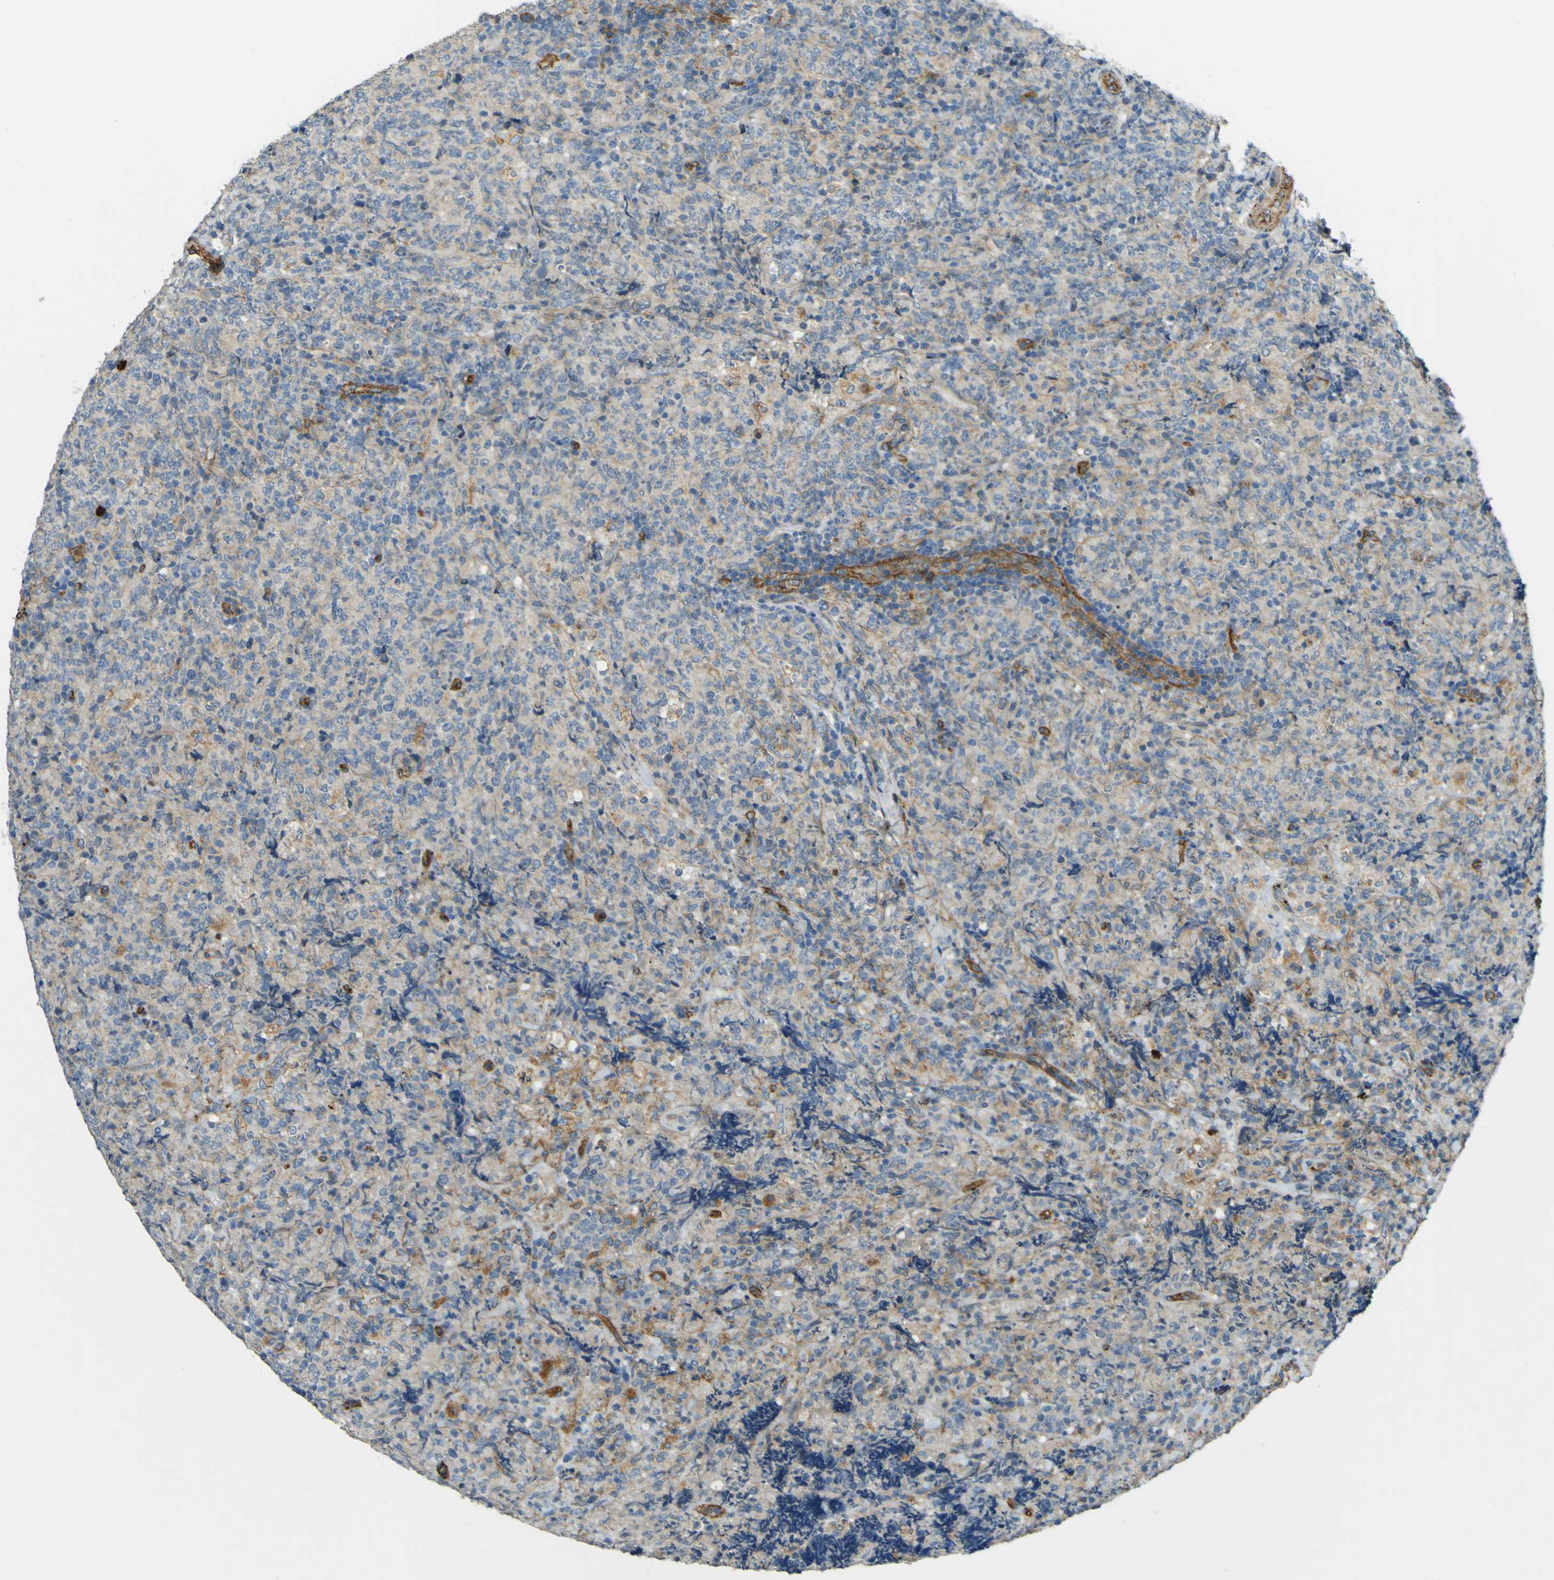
{"staining": {"intensity": "moderate", "quantity": "25%-75%", "location": "cytoplasmic/membranous"}, "tissue": "lymphoma", "cell_type": "Tumor cells", "image_type": "cancer", "snomed": [{"axis": "morphology", "description": "Malignant lymphoma, non-Hodgkin's type, High grade"}, {"axis": "topography", "description": "Tonsil"}], "caption": "This is an image of immunohistochemistry (IHC) staining of malignant lymphoma, non-Hodgkin's type (high-grade), which shows moderate staining in the cytoplasmic/membranous of tumor cells.", "gene": "PLXDC1", "patient": {"sex": "female", "age": 36}}